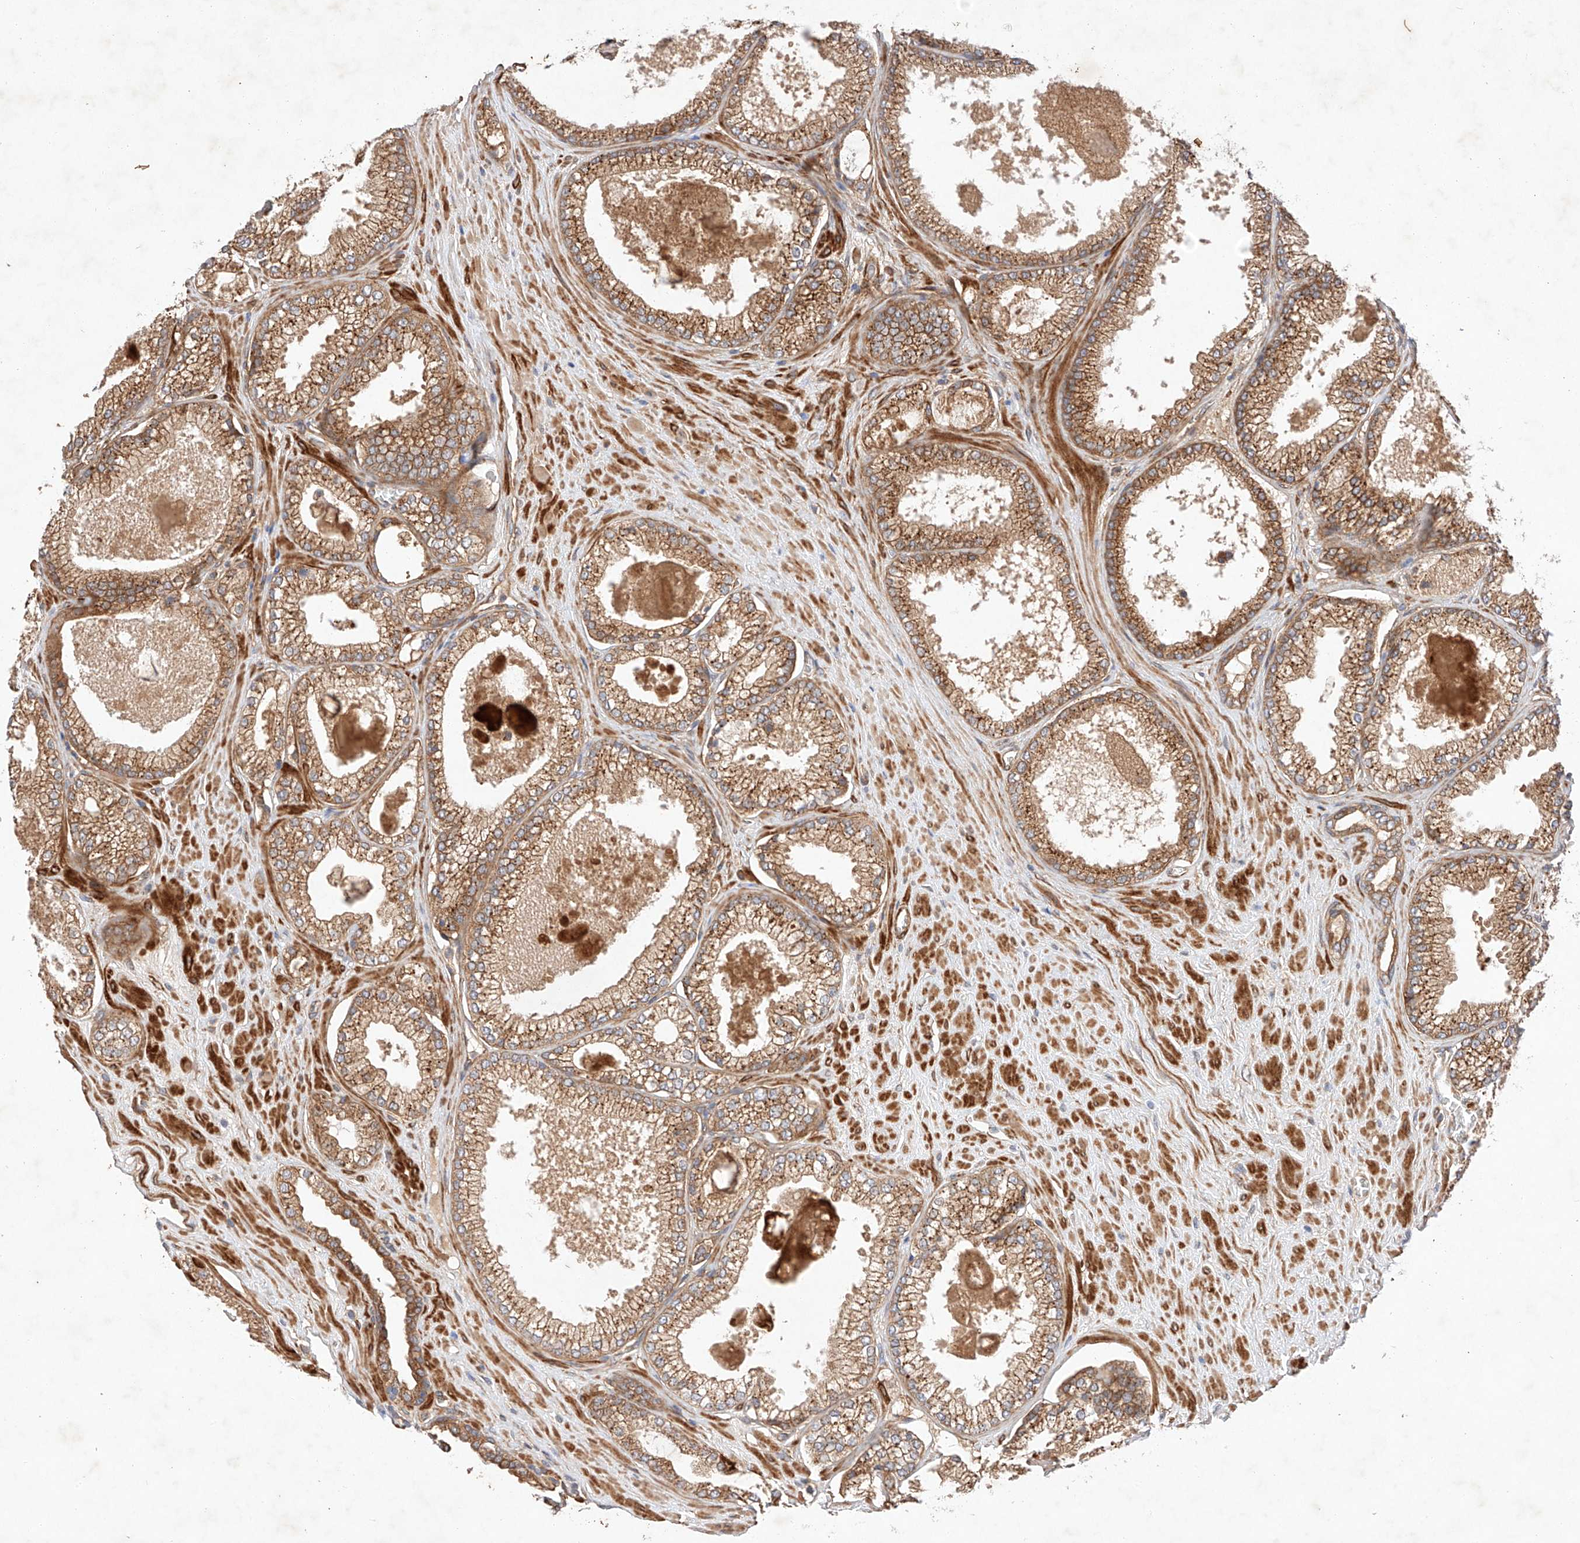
{"staining": {"intensity": "moderate", "quantity": ">75%", "location": "cytoplasmic/membranous"}, "tissue": "prostate cancer", "cell_type": "Tumor cells", "image_type": "cancer", "snomed": [{"axis": "morphology", "description": "Adenocarcinoma, Low grade"}, {"axis": "topography", "description": "Prostate"}], "caption": "Prostate cancer (low-grade adenocarcinoma) stained for a protein reveals moderate cytoplasmic/membranous positivity in tumor cells.", "gene": "RAB23", "patient": {"sex": "male", "age": 62}}